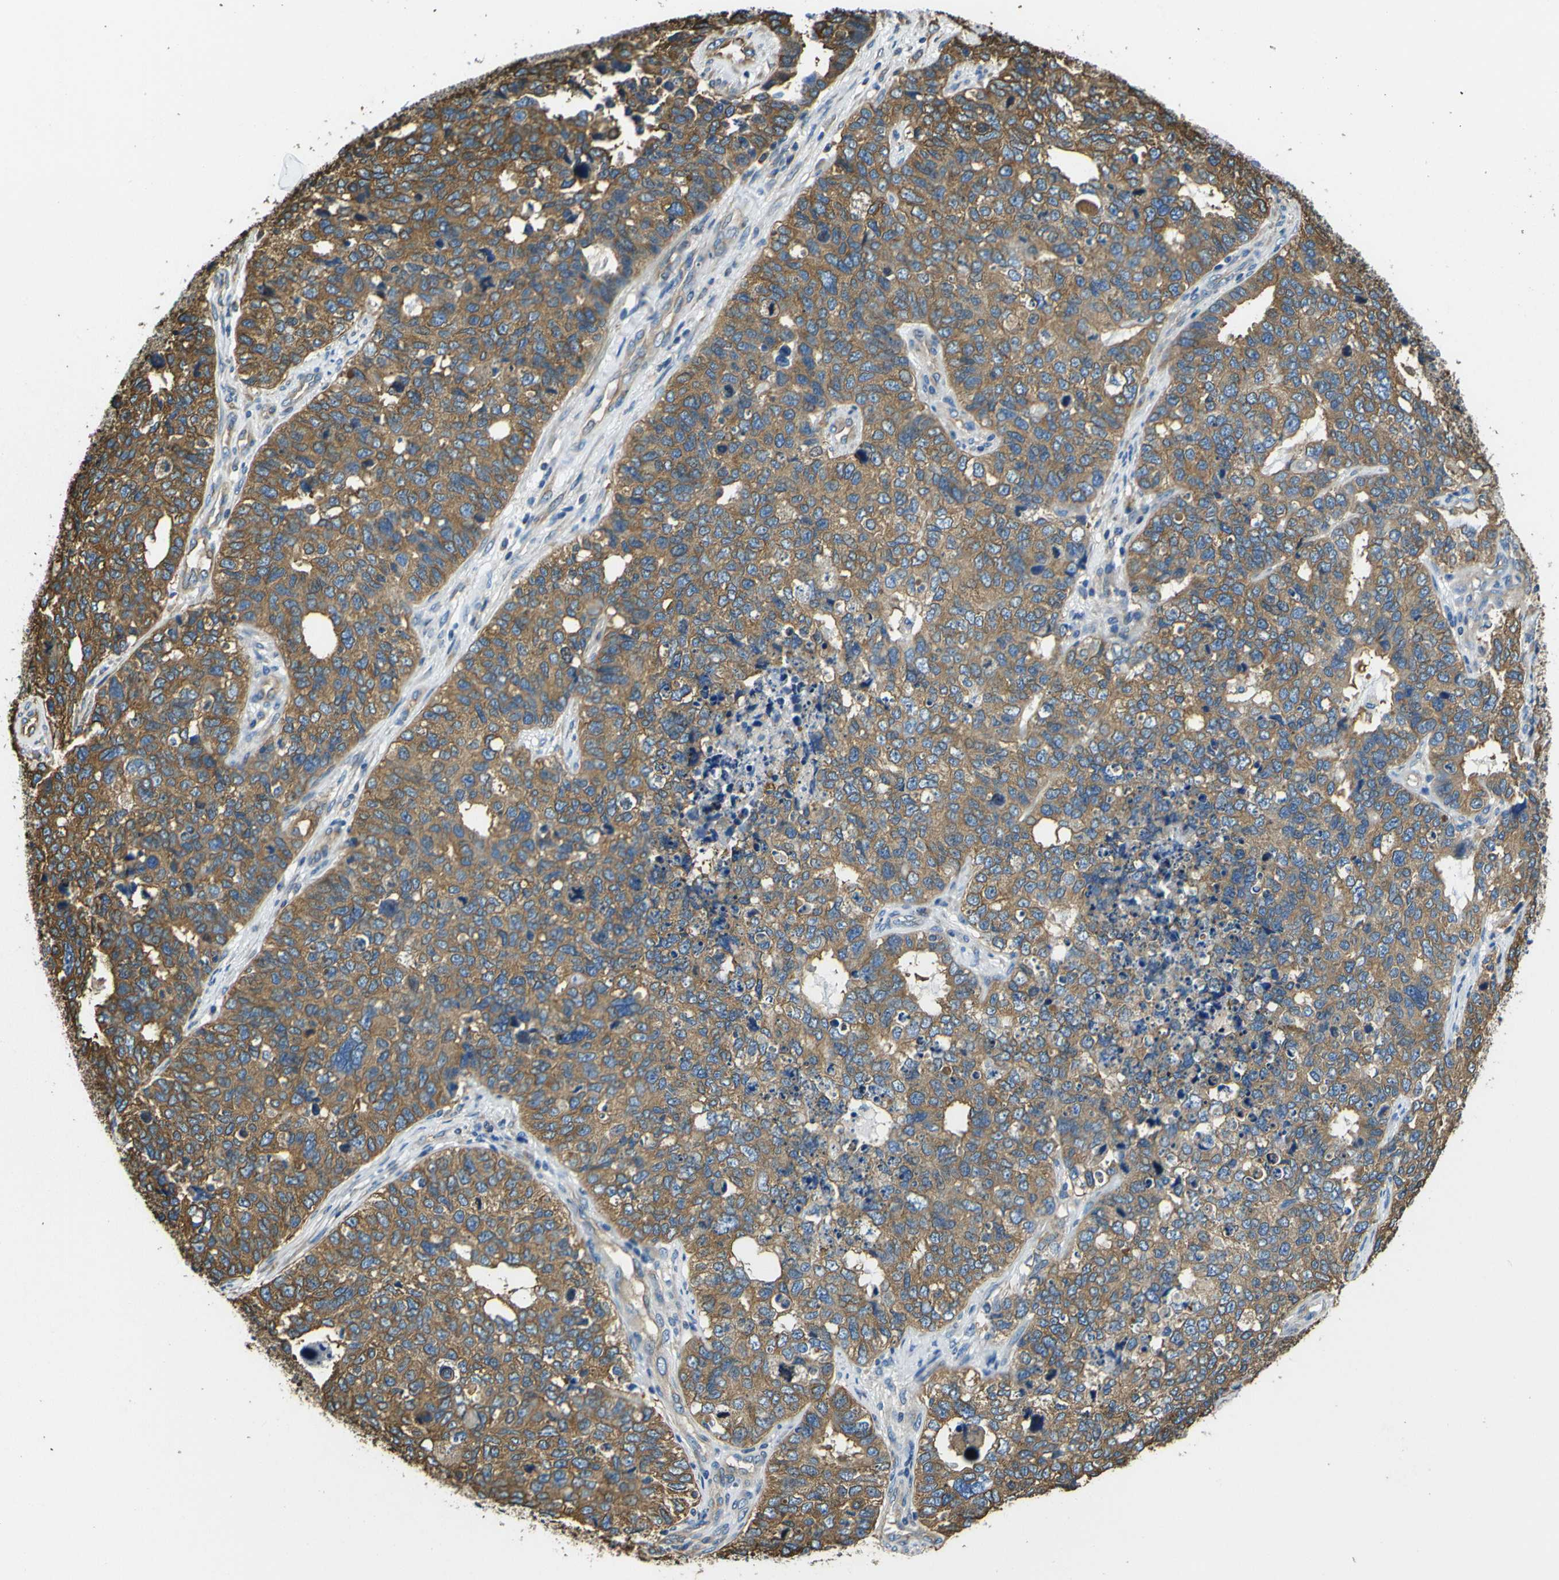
{"staining": {"intensity": "moderate", "quantity": ">75%", "location": "cytoplasmic/membranous"}, "tissue": "cervical cancer", "cell_type": "Tumor cells", "image_type": "cancer", "snomed": [{"axis": "morphology", "description": "Squamous cell carcinoma, NOS"}, {"axis": "topography", "description": "Cervix"}], "caption": "Brown immunohistochemical staining in squamous cell carcinoma (cervical) shows moderate cytoplasmic/membranous staining in about >75% of tumor cells.", "gene": "TUBB", "patient": {"sex": "female", "age": 63}}